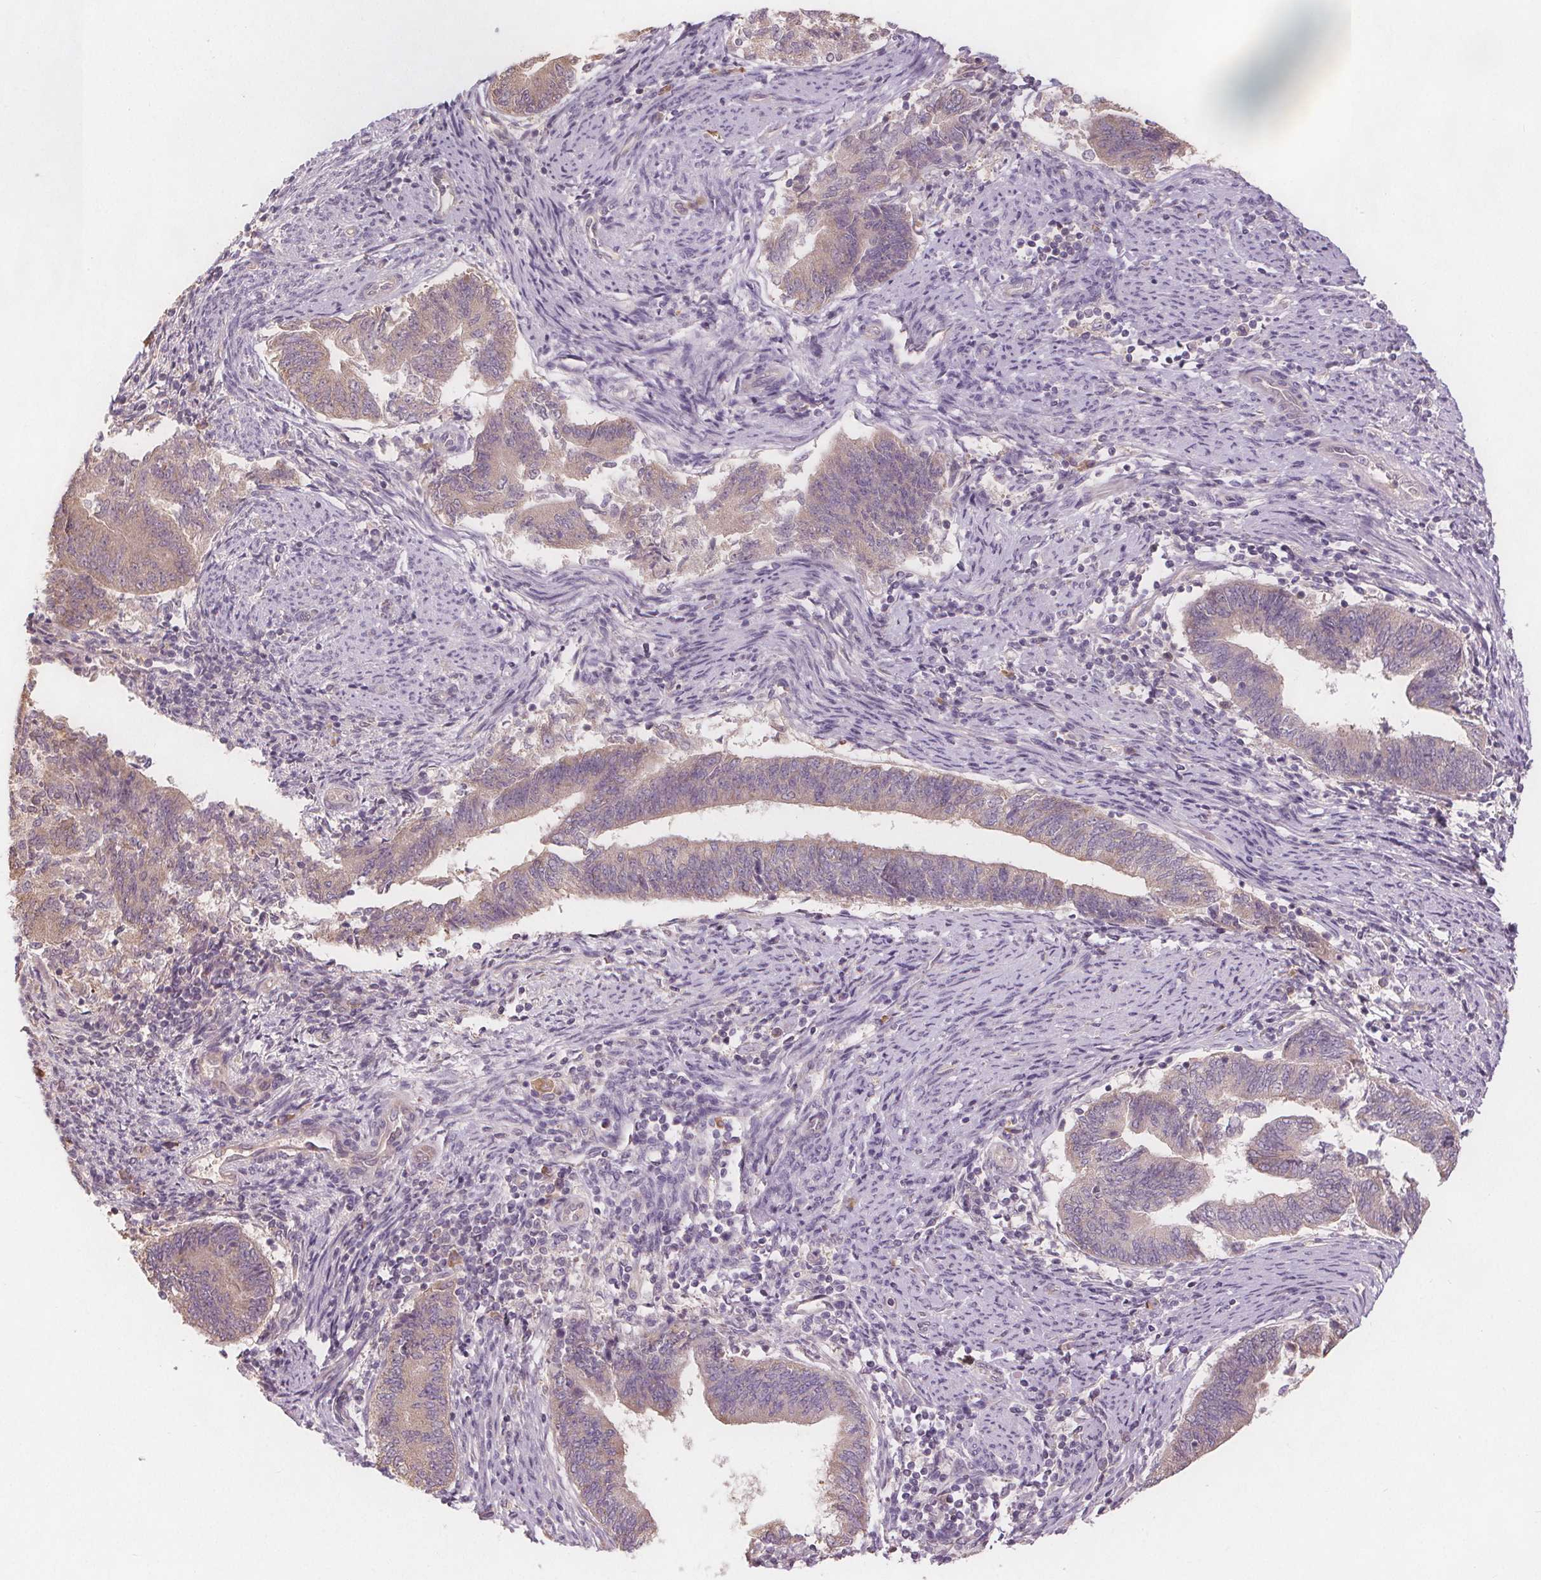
{"staining": {"intensity": "negative", "quantity": "none", "location": "none"}, "tissue": "endometrial cancer", "cell_type": "Tumor cells", "image_type": "cancer", "snomed": [{"axis": "morphology", "description": "Adenocarcinoma, NOS"}, {"axis": "topography", "description": "Endometrium"}], "caption": "DAB (3,3'-diaminobenzidine) immunohistochemical staining of adenocarcinoma (endometrial) displays no significant expression in tumor cells. (Stains: DAB IHC with hematoxylin counter stain, Microscopy: brightfield microscopy at high magnification).", "gene": "TMEM80", "patient": {"sex": "female", "age": 65}}